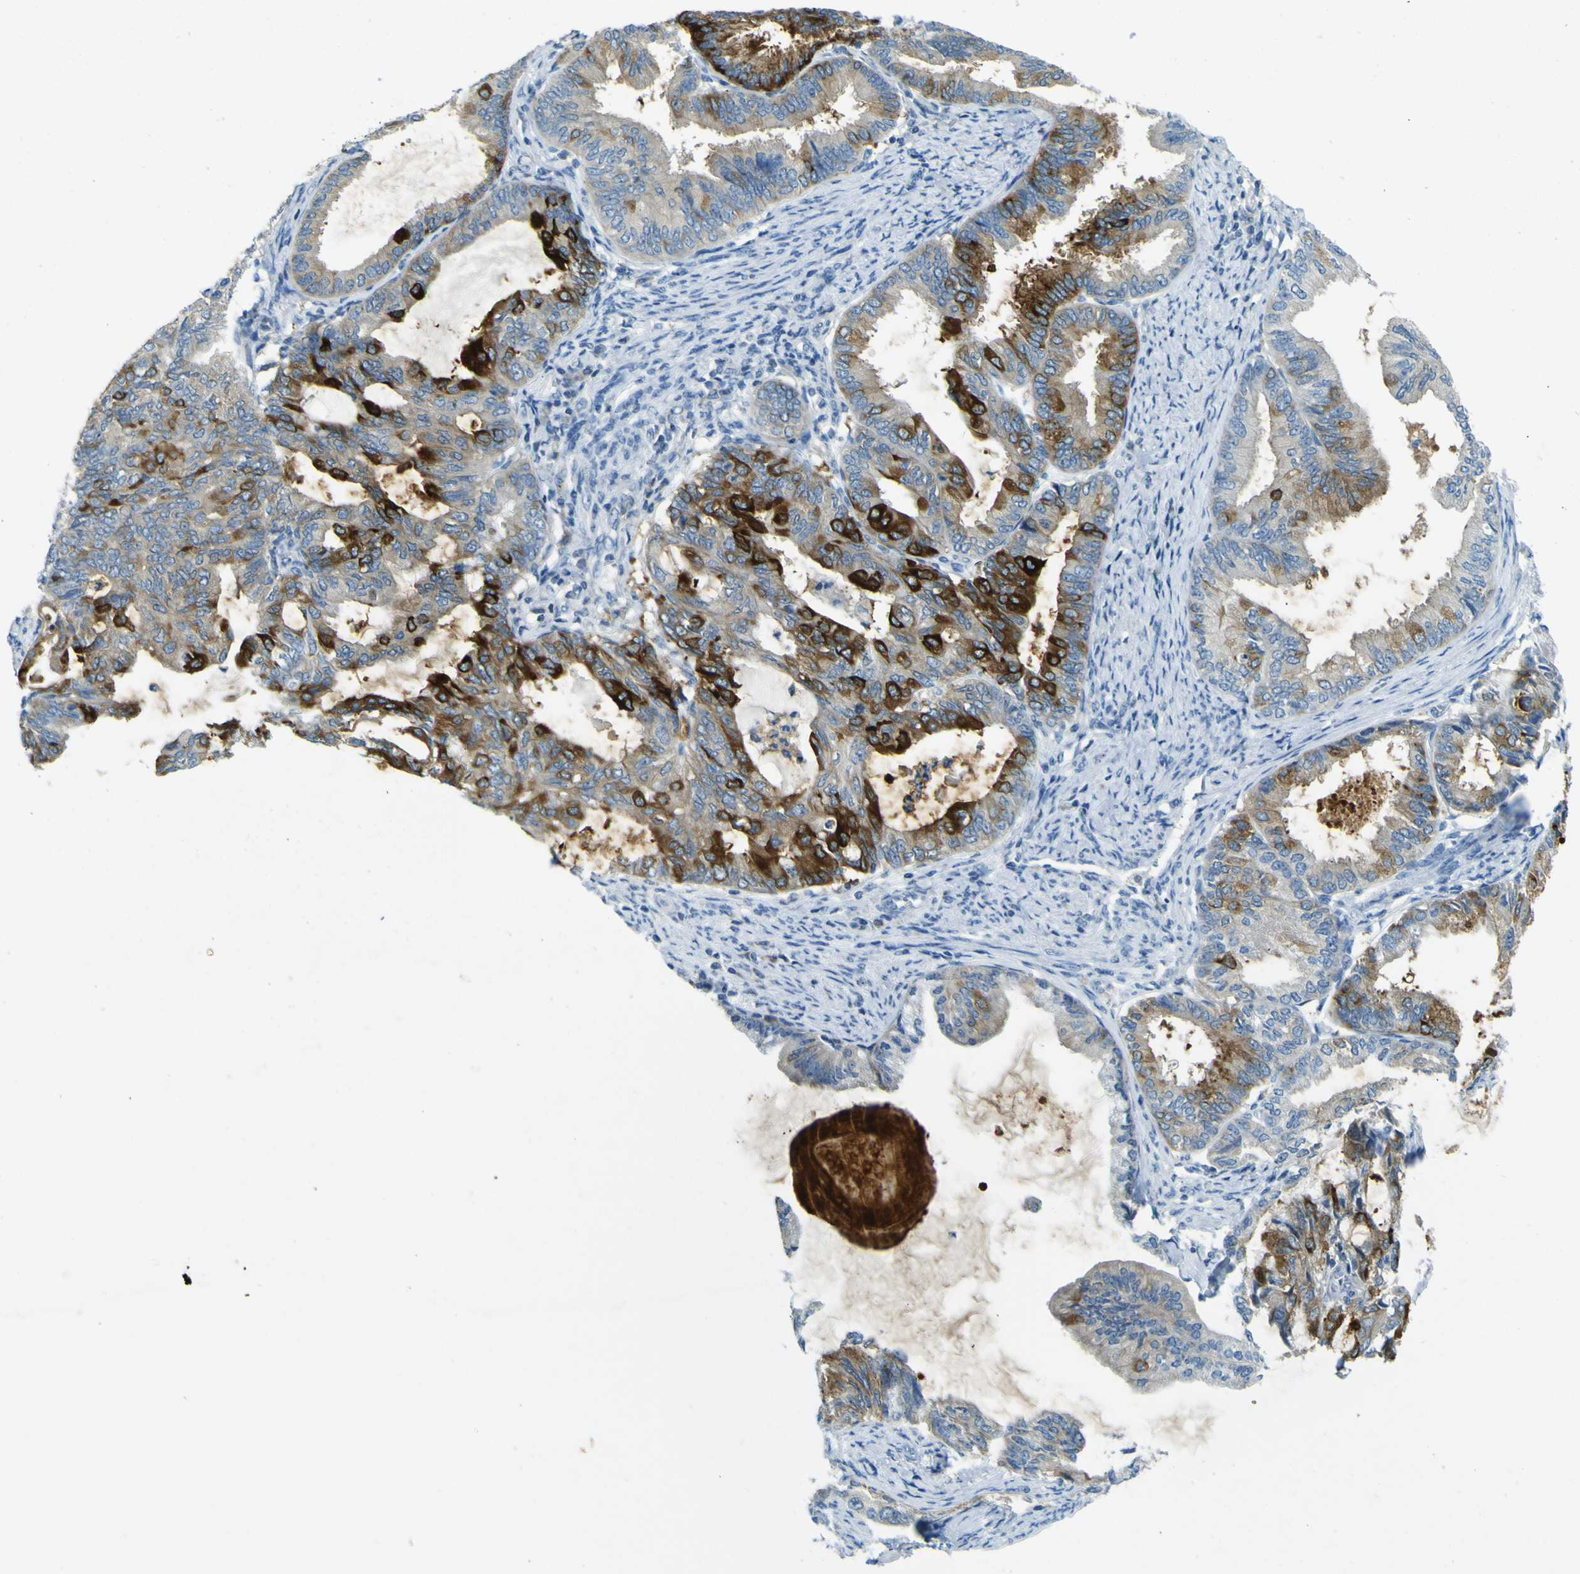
{"staining": {"intensity": "strong", "quantity": "25%-75%", "location": "cytoplasmic/membranous"}, "tissue": "endometrial cancer", "cell_type": "Tumor cells", "image_type": "cancer", "snomed": [{"axis": "morphology", "description": "Adenocarcinoma, NOS"}, {"axis": "topography", "description": "Endometrium"}], "caption": "The histopathology image exhibits staining of endometrial cancer (adenocarcinoma), revealing strong cytoplasmic/membranous protein expression (brown color) within tumor cells.", "gene": "SORCS1", "patient": {"sex": "female", "age": 86}}